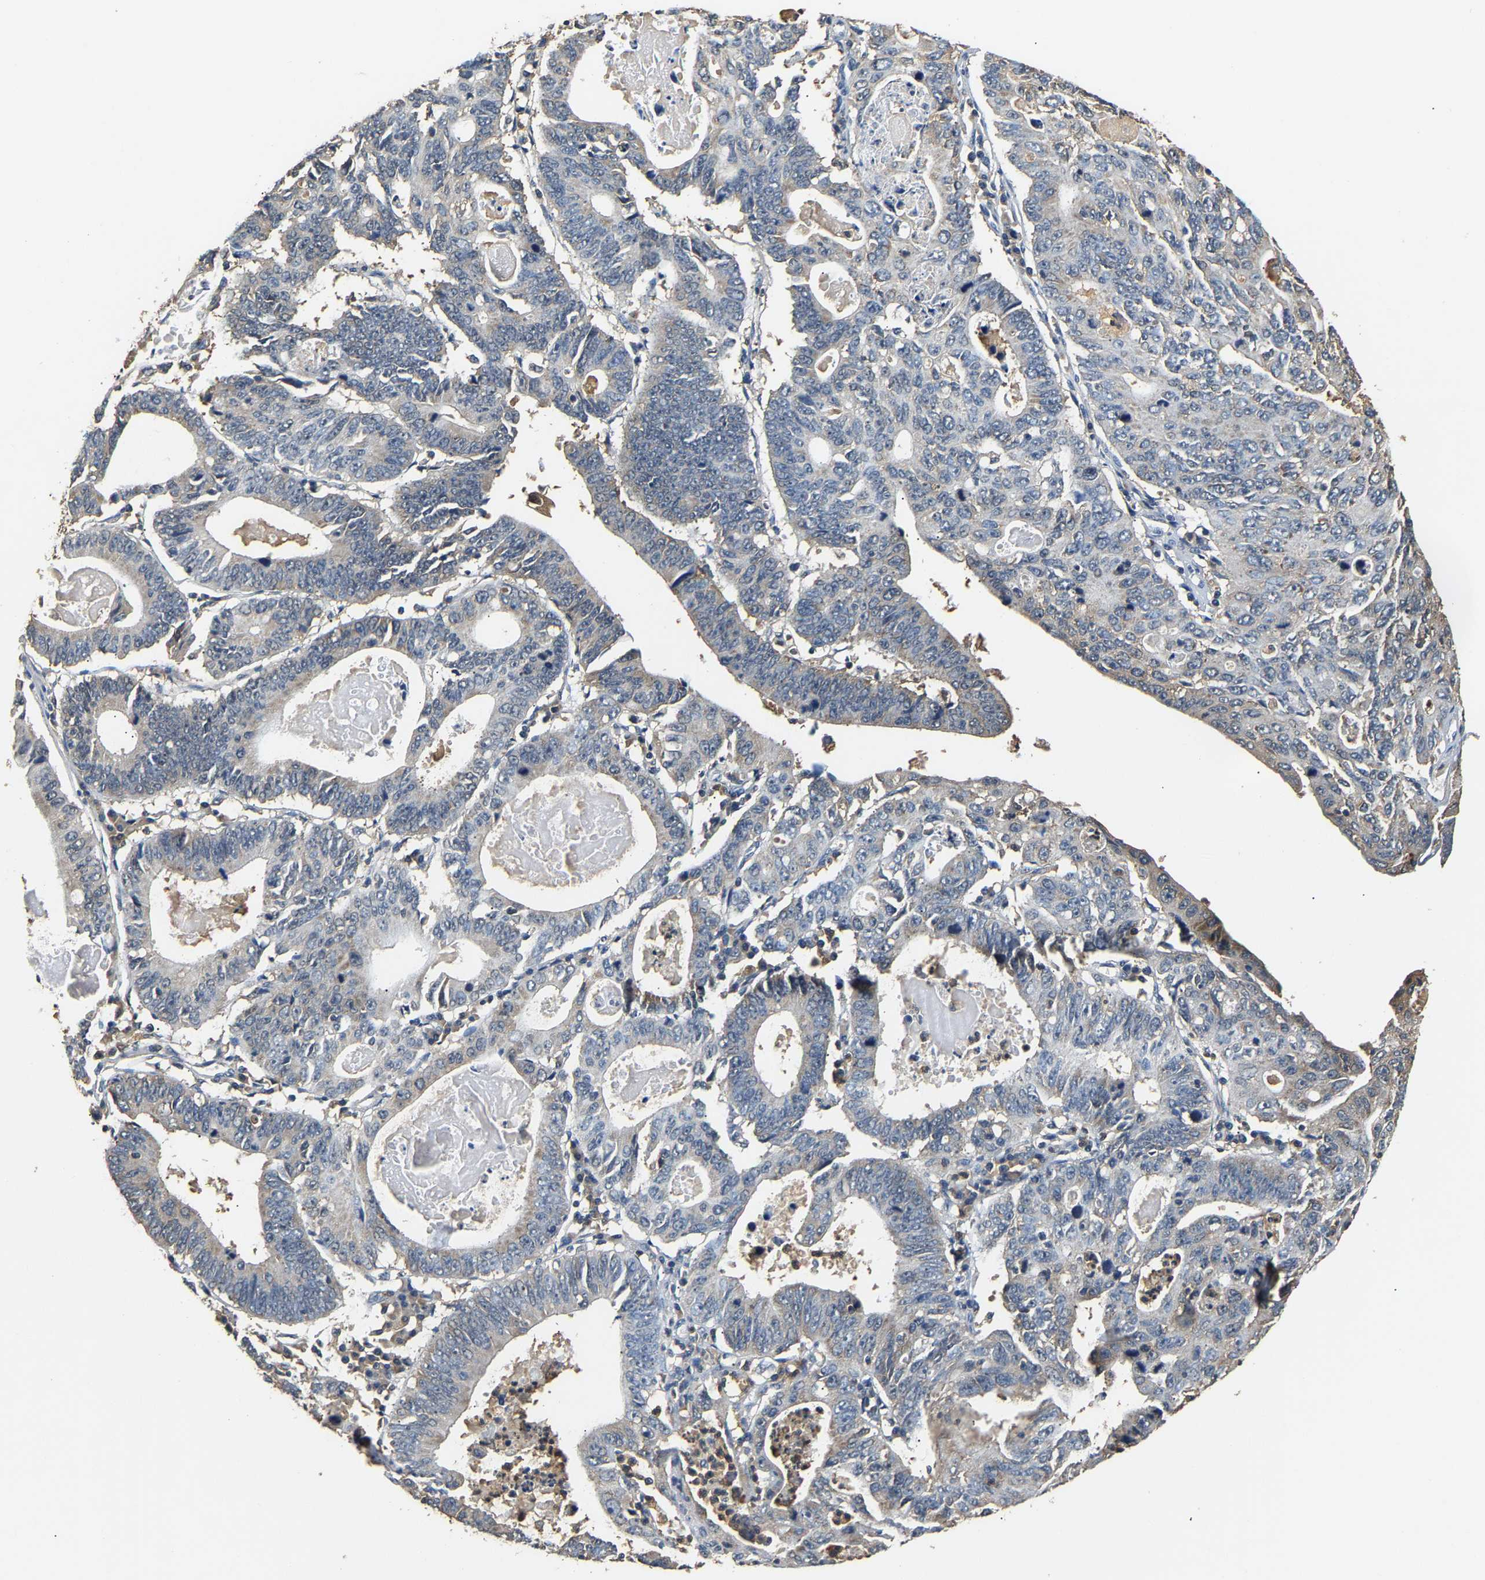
{"staining": {"intensity": "negative", "quantity": "none", "location": "none"}, "tissue": "stomach cancer", "cell_type": "Tumor cells", "image_type": "cancer", "snomed": [{"axis": "morphology", "description": "Adenocarcinoma, NOS"}, {"axis": "topography", "description": "Stomach"}], "caption": "Stomach cancer (adenocarcinoma) stained for a protein using immunohistochemistry demonstrates no positivity tumor cells.", "gene": "GPI", "patient": {"sex": "male", "age": 59}}